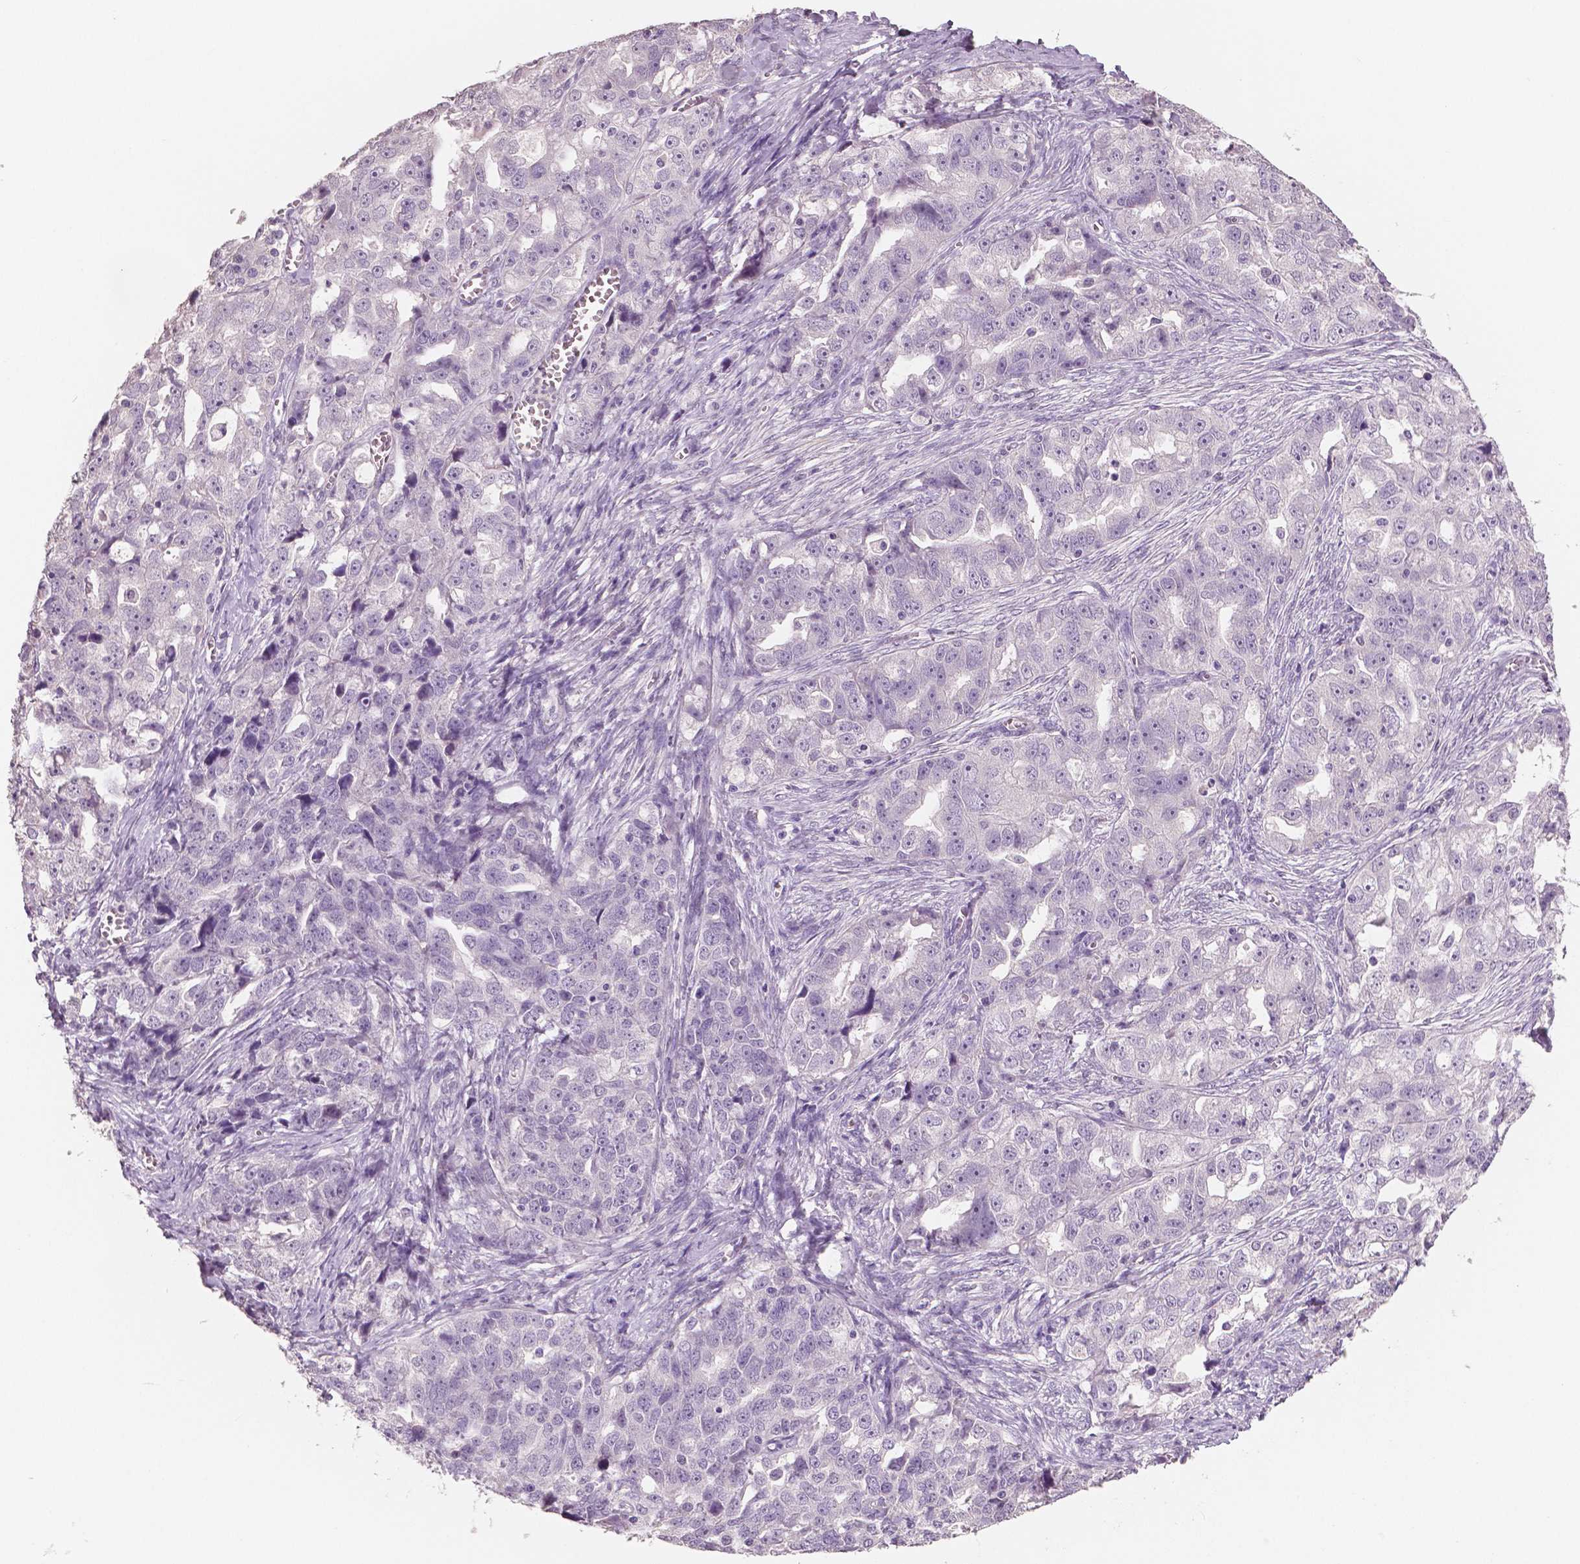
{"staining": {"intensity": "negative", "quantity": "none", "location": "none"}, "tissue": "ovarian cancer", "cell_type": "Tumor cells", "image_type": "cancer", "snomed": [{"axis": "morphology", "description": "Cystadenocarcinoma, serous, NOS"}, {"axis": "topography", "description": "Ovary"}], "caption": "This is an immunohistochemistry (IHC) micrograph of ovarian cancer. There is no staining in tumor cells.", "gene": "NECAB1", "patient": {"sex": "female", "age": 51}}